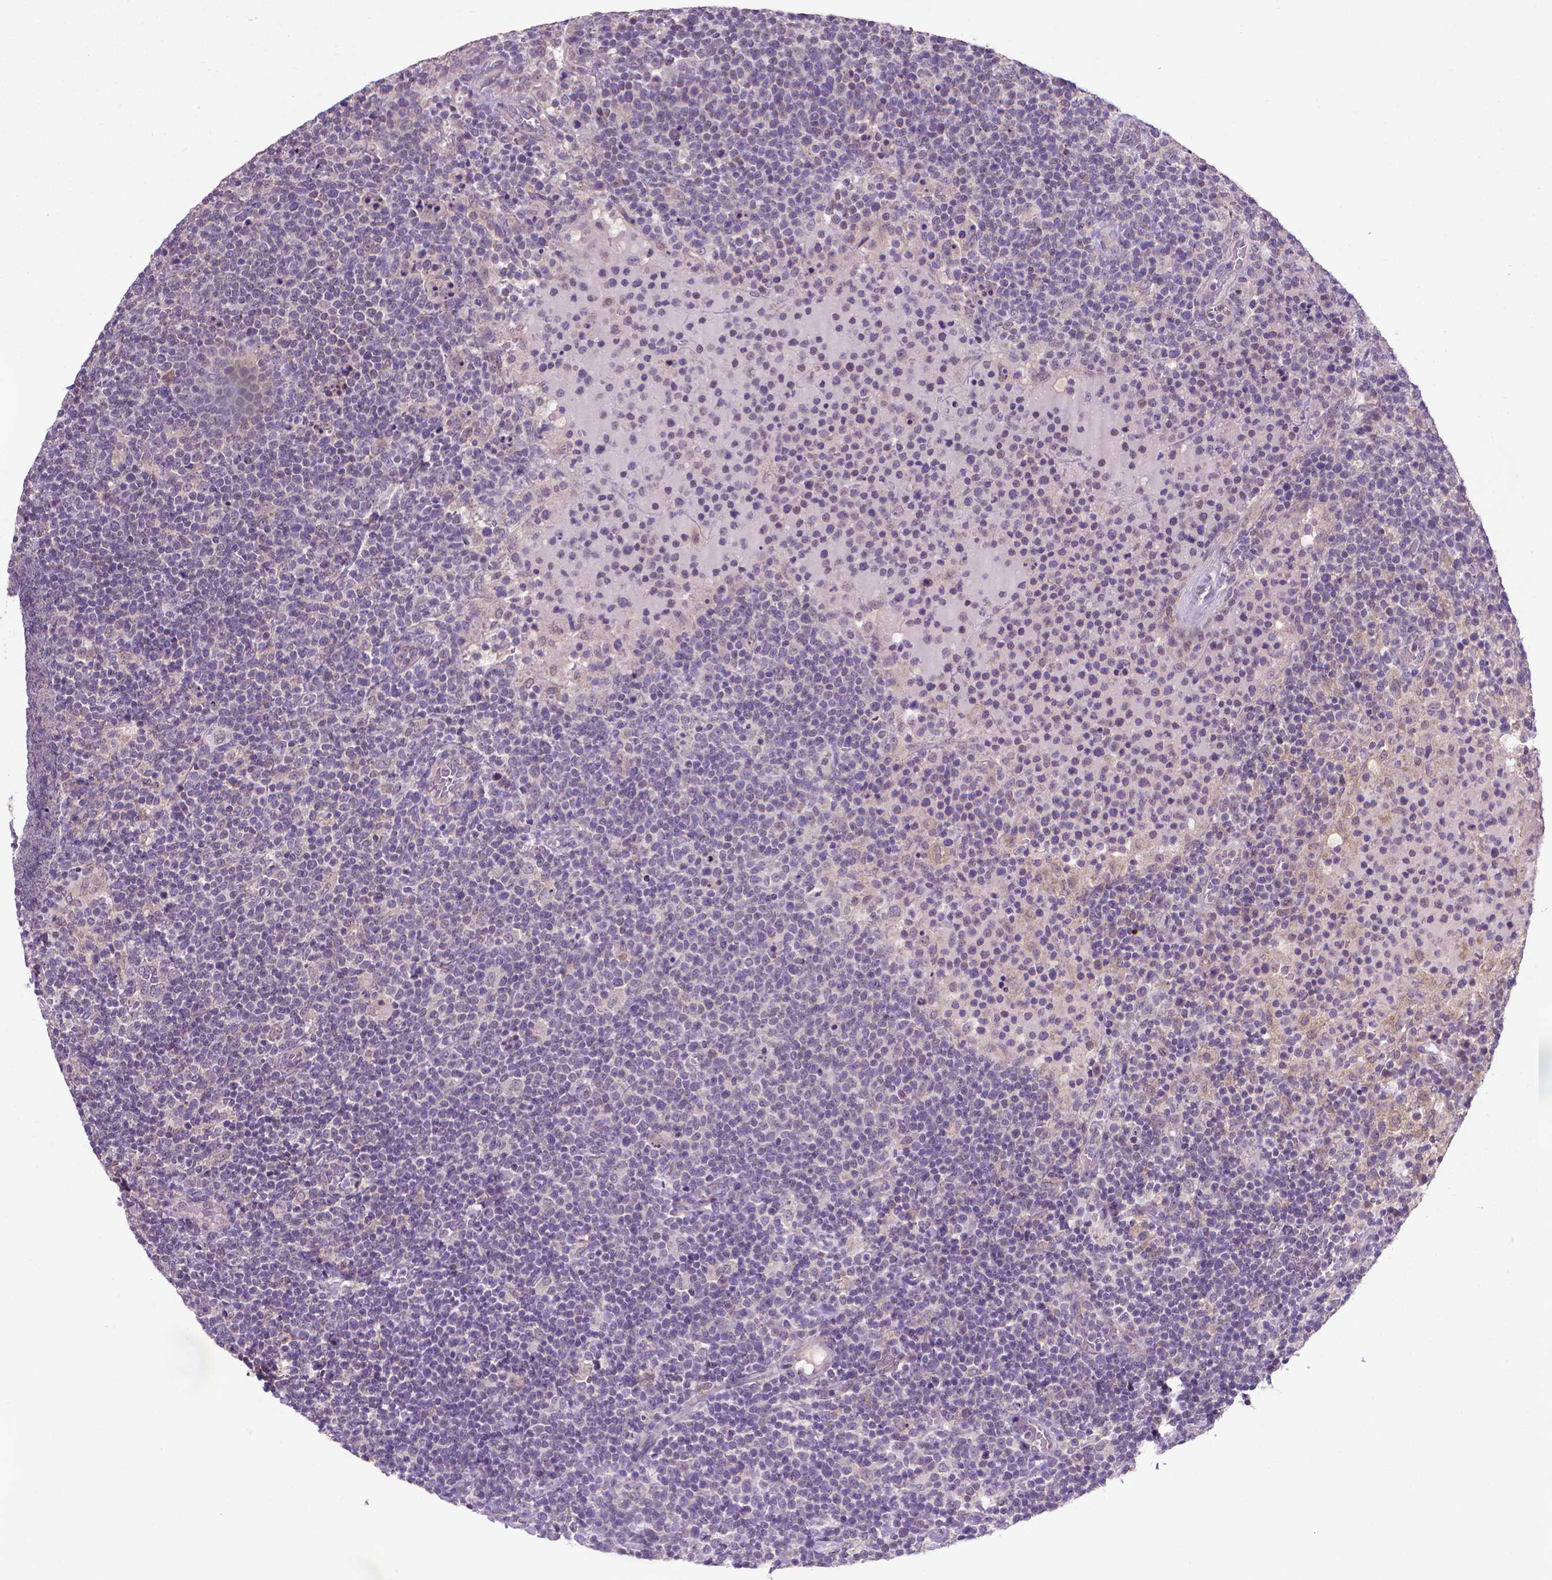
{"staining": {"intensity": "negative", "quantity": "none", "location": "none"}, "tissue": "lymphoma", "cell_type": "Tumor cells", "image_type": "cancer", "snomed": [{"axis": "morphology", "description": "Malignant lymphoma, non-Hodgkin's type, High grade"}, {"axis": "topography", "description": "Lymph node"}], "caption": "There is no significant positivity in tumor cells of lymphoma. (Stains: DAB immunohistochemistry (IHC) with hematoxylin counter stain, Microscopy: brightfield microscopy at high magnification).", "gene": "GPR63", "patient": {"sex": "male", "age": 61}}